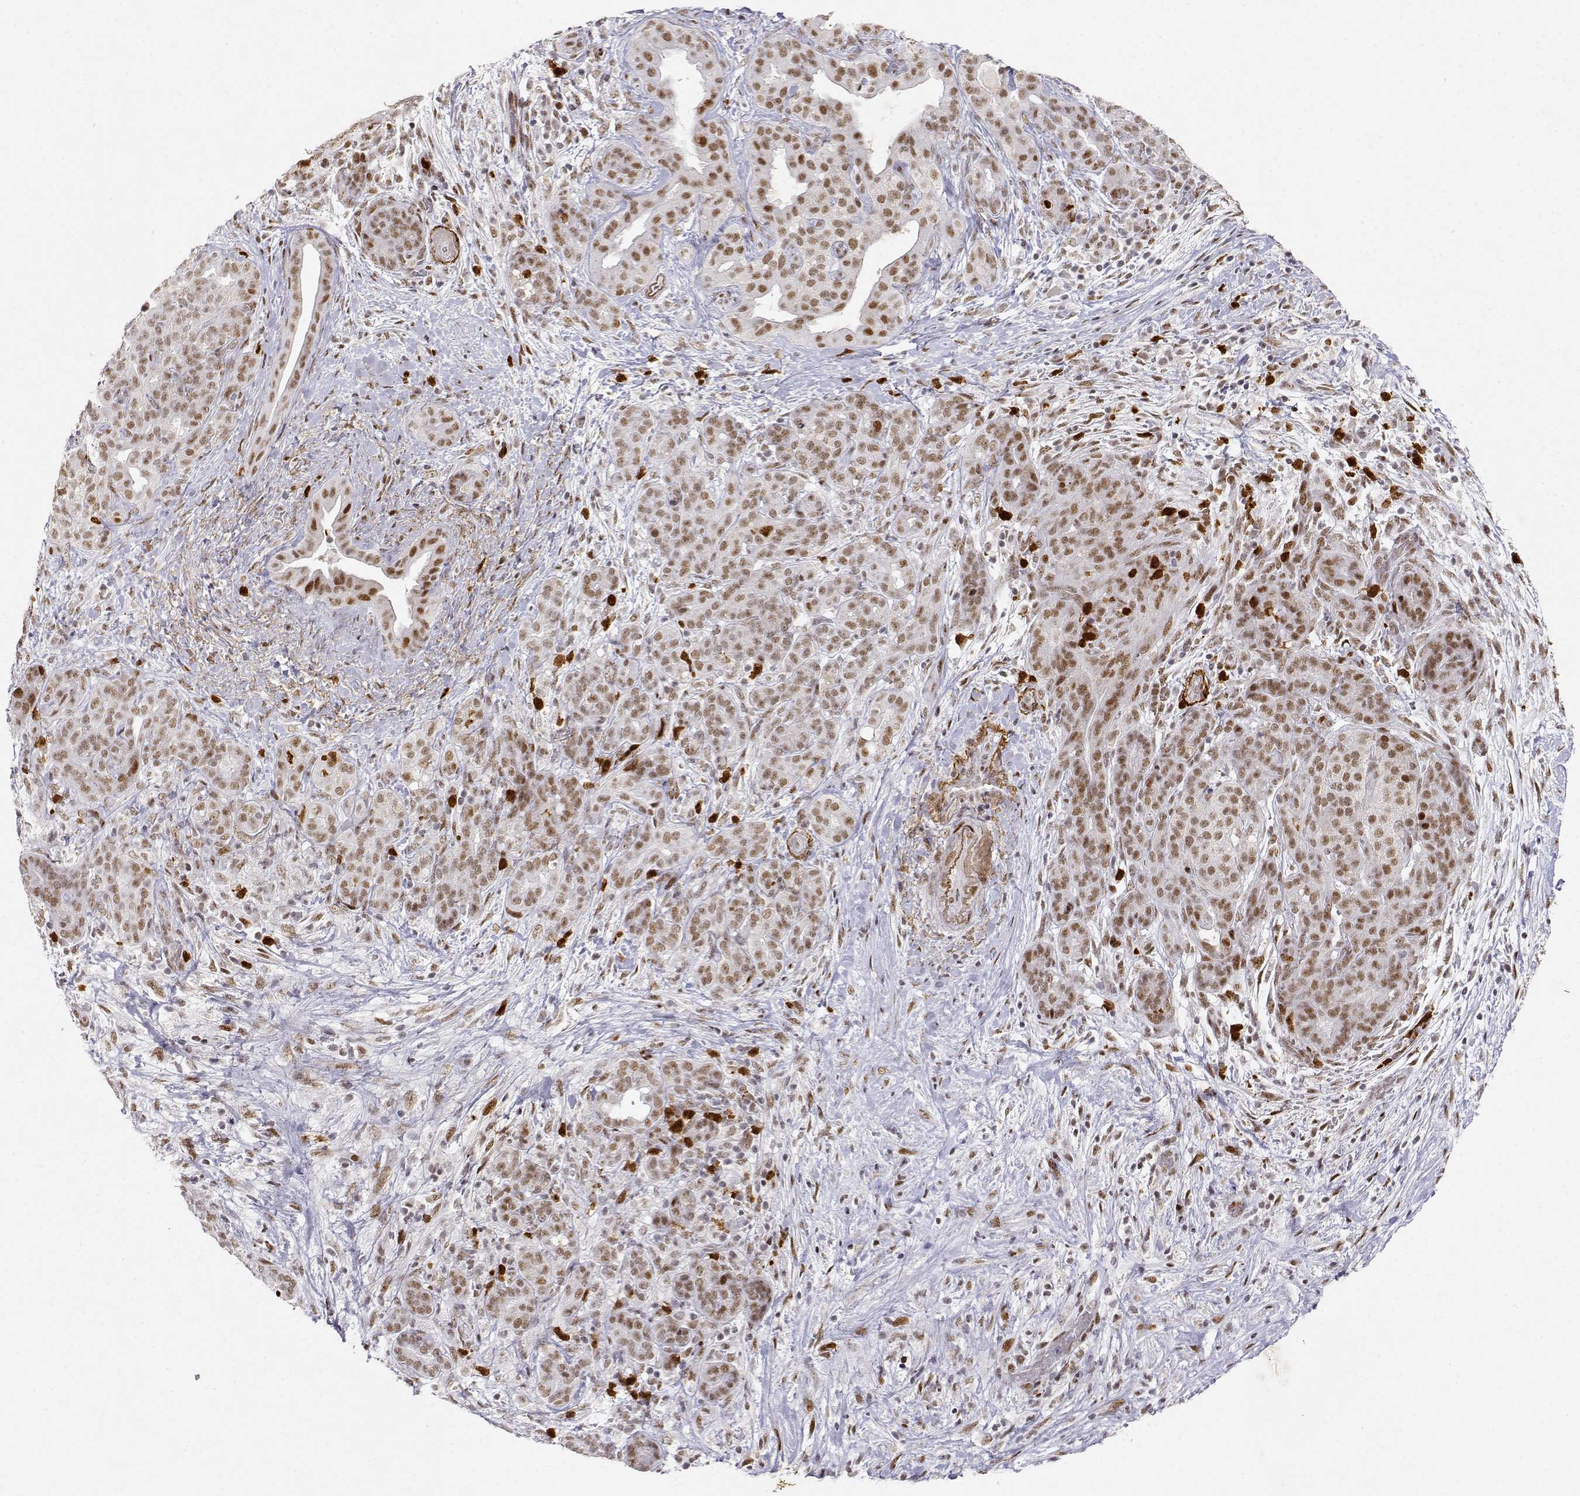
{"staining": {"intensity": "weak", "quantity": ">75%", "location": "nuclear"}, "tissue": "pancreatic cancer", "cell_type": "Tumor cells", "image_type": "cancer", "snomed": [{"axis": "morphology", "description": "Adenocarcinoma, NOS"}, {"axis": "topography", "description": "Pancreas"}], "caption": "Brown immunohistochemical staining in human pancreatic cancer (adenocarcinoma) displays weak nuclear staining in approximately >75% of tumor cells.", "gene": "RSF1", "patient": {"sex": "male", "age": 44}}